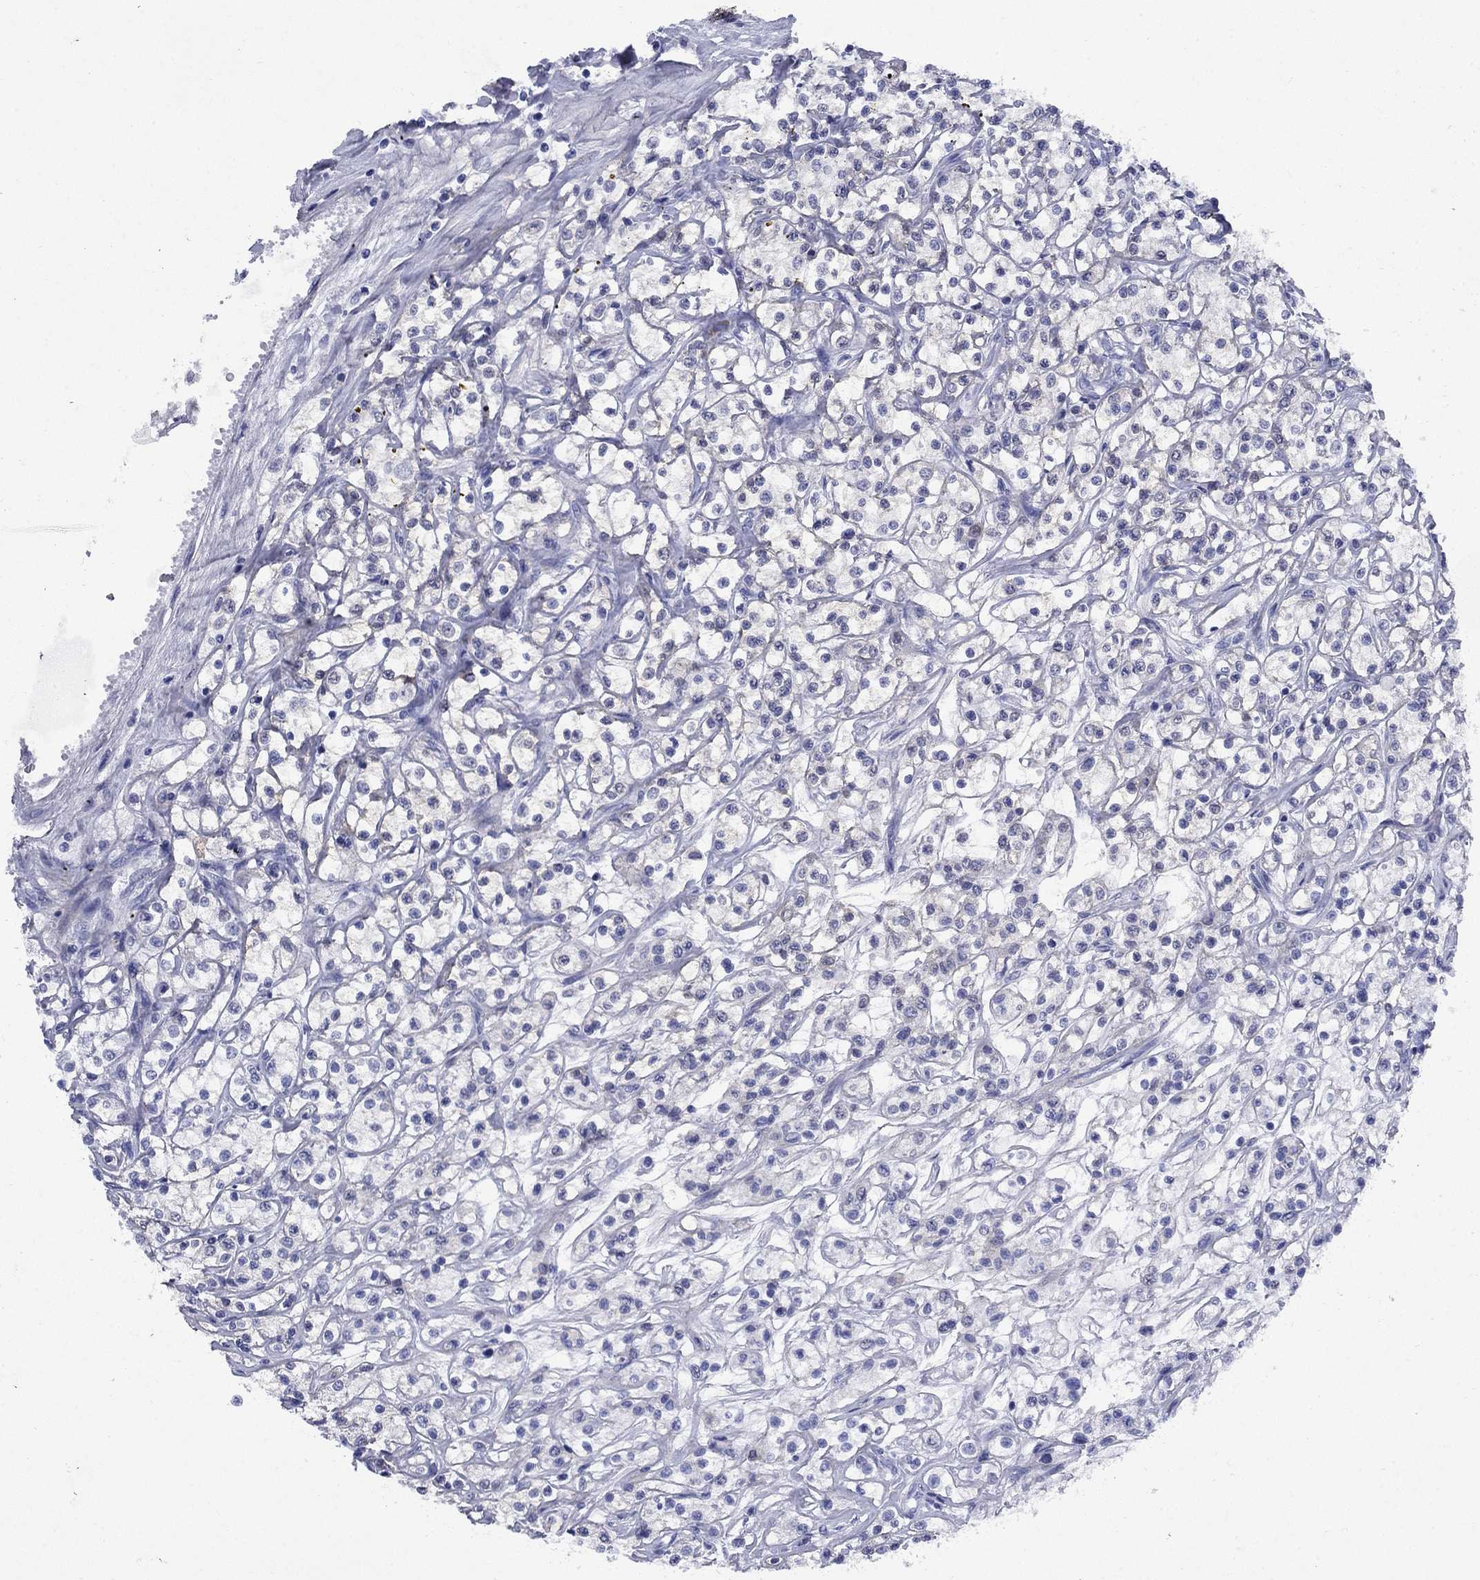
{"staining": {"intensity": "negative", "quantity": "none", "location": "none"}, "tissue": "renal cancer", "cell_type": "Tumor cells", "image_type": "cancer", "snomed": [{"axis": "morphology", "description": "Adenocarcinoma, NOS"}, {"axis": "topography", "description": "Kidney"}], "caption": "High magnification brightfield microscopy of renal cancer (adenocarcinoma) stained with DAB (brown) and counterstained with hematoxylin (blue): tumor cells show no significant staining. The staining was performed using DAB to visualize the protein expression in brown, while the nuclei were stained in blue with hematoxylin (Magnification: 20x).", "gene": "STAB2", "patient": {"sex": "female", "age": 59}}